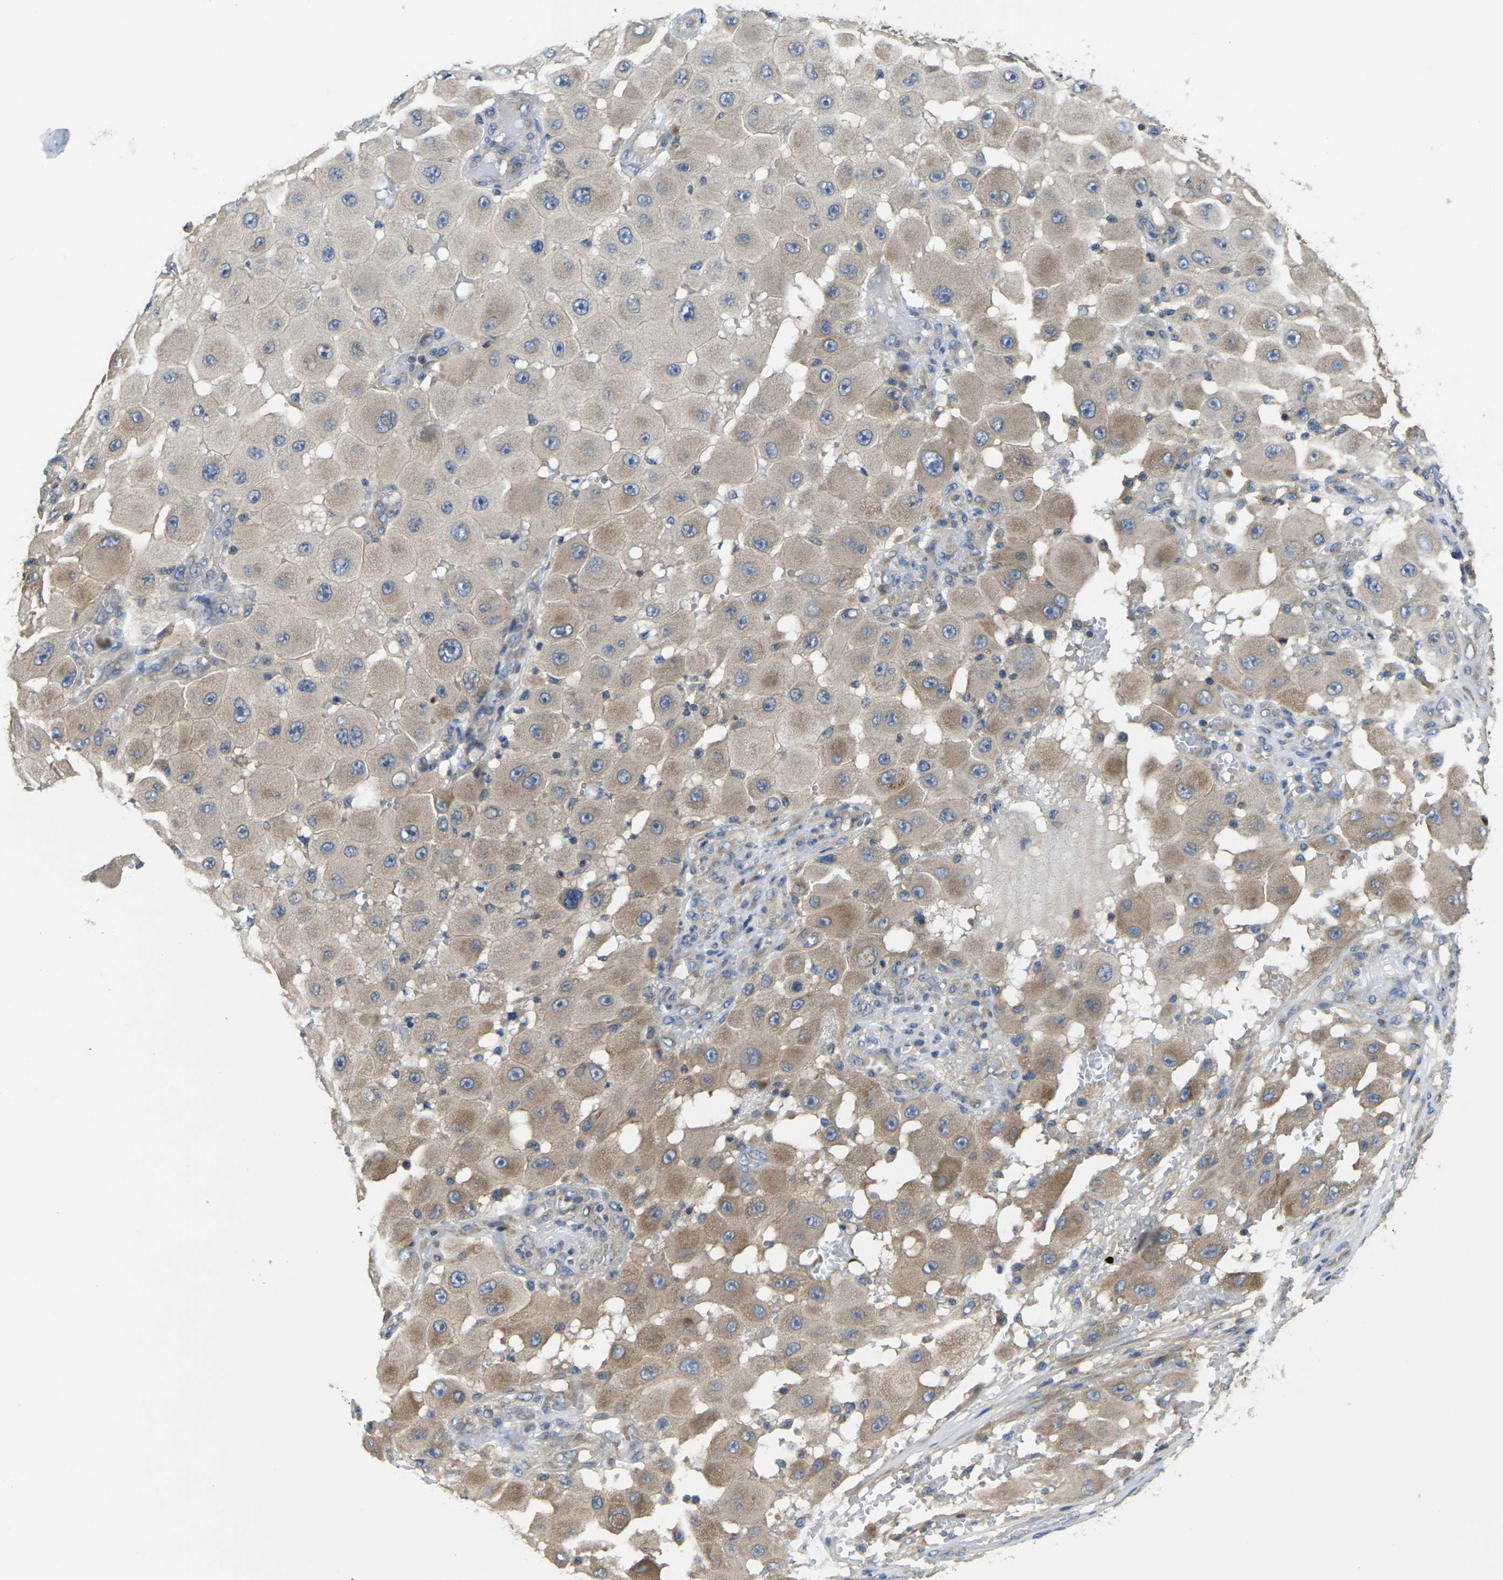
{"staining": {"intensity": "weak", "quantity": ">75%", "location": "cytoplasmic/membranous"}, "tissue": "melanoma", "cell_type": "Tumor cells", "image_type": "cancer", "snomed": [{"axis": "morphology", "description": "Malignant melanoma, NOS"}, {"axis": "topography", "description": "Skin"}], "caption": "Protein analysis of melanoma tissue shows weak cytoplasmic/membranous staining in about >75% of tumor cells.", "gene": "TMCC2", "patient": {"sex": "female", "age": 81}}